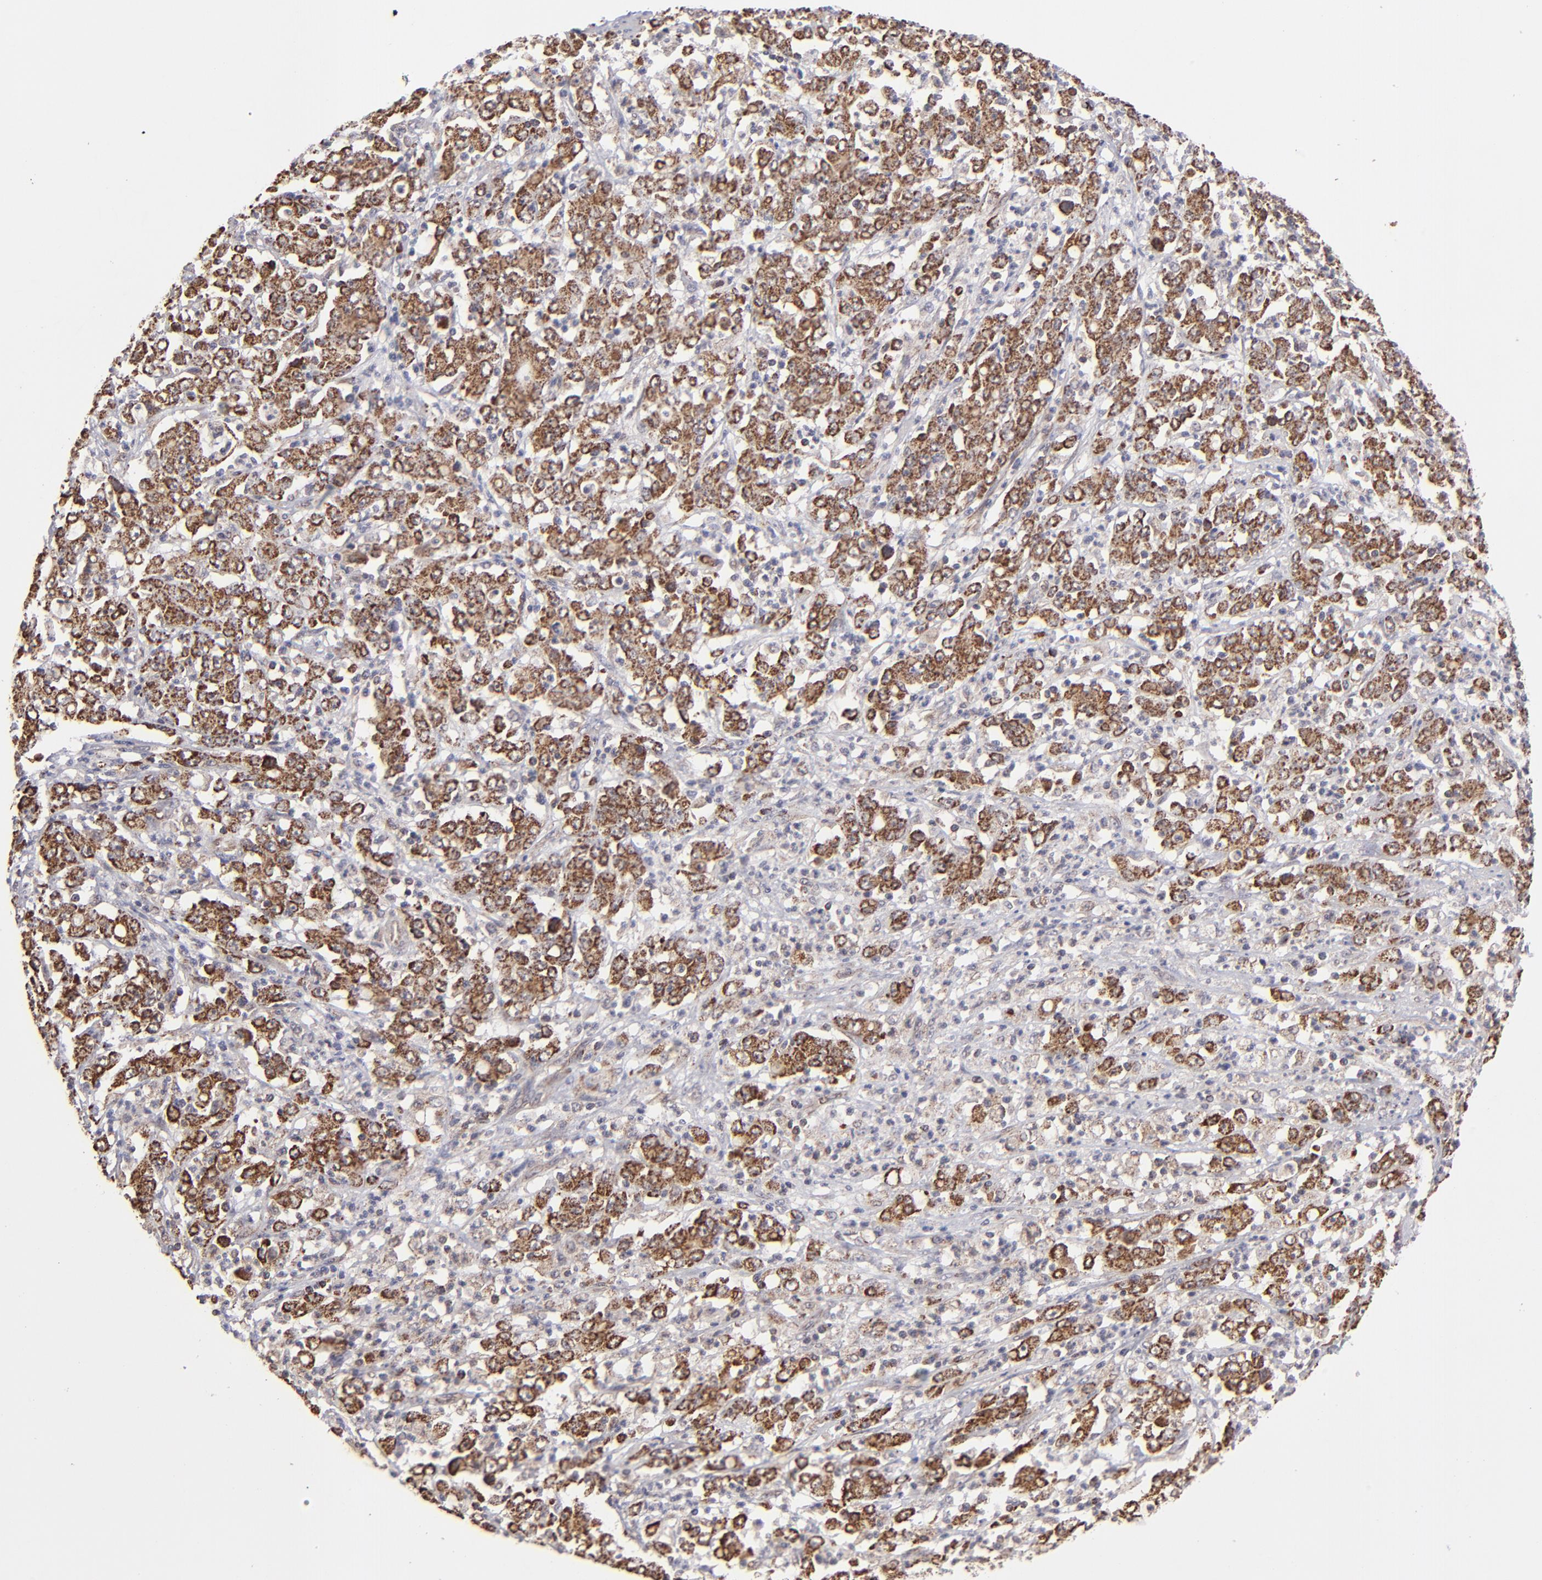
{"staining": {"intensity": "moderate", "quantity": ">75%", "location": "cytoplasmic/membranous"}, "tissue": "stomach cancer", "cell_type": "Tumor cells", "image_type": "cancer", "snomed": [{"axis": "morphology", "description": "Adenocarcinoma, NOS"}, {"axis": "topography", "description": "Stomach, lower"}], "caption": "Stomach adenocarcinoma tissue reveals moderate cytoplasmic/membranous expression in about >75% of tumor cells, visualized by immunohistochemistry.", "gene": "SLC15A1", "patient": {"sex": "female", "age": 71}}